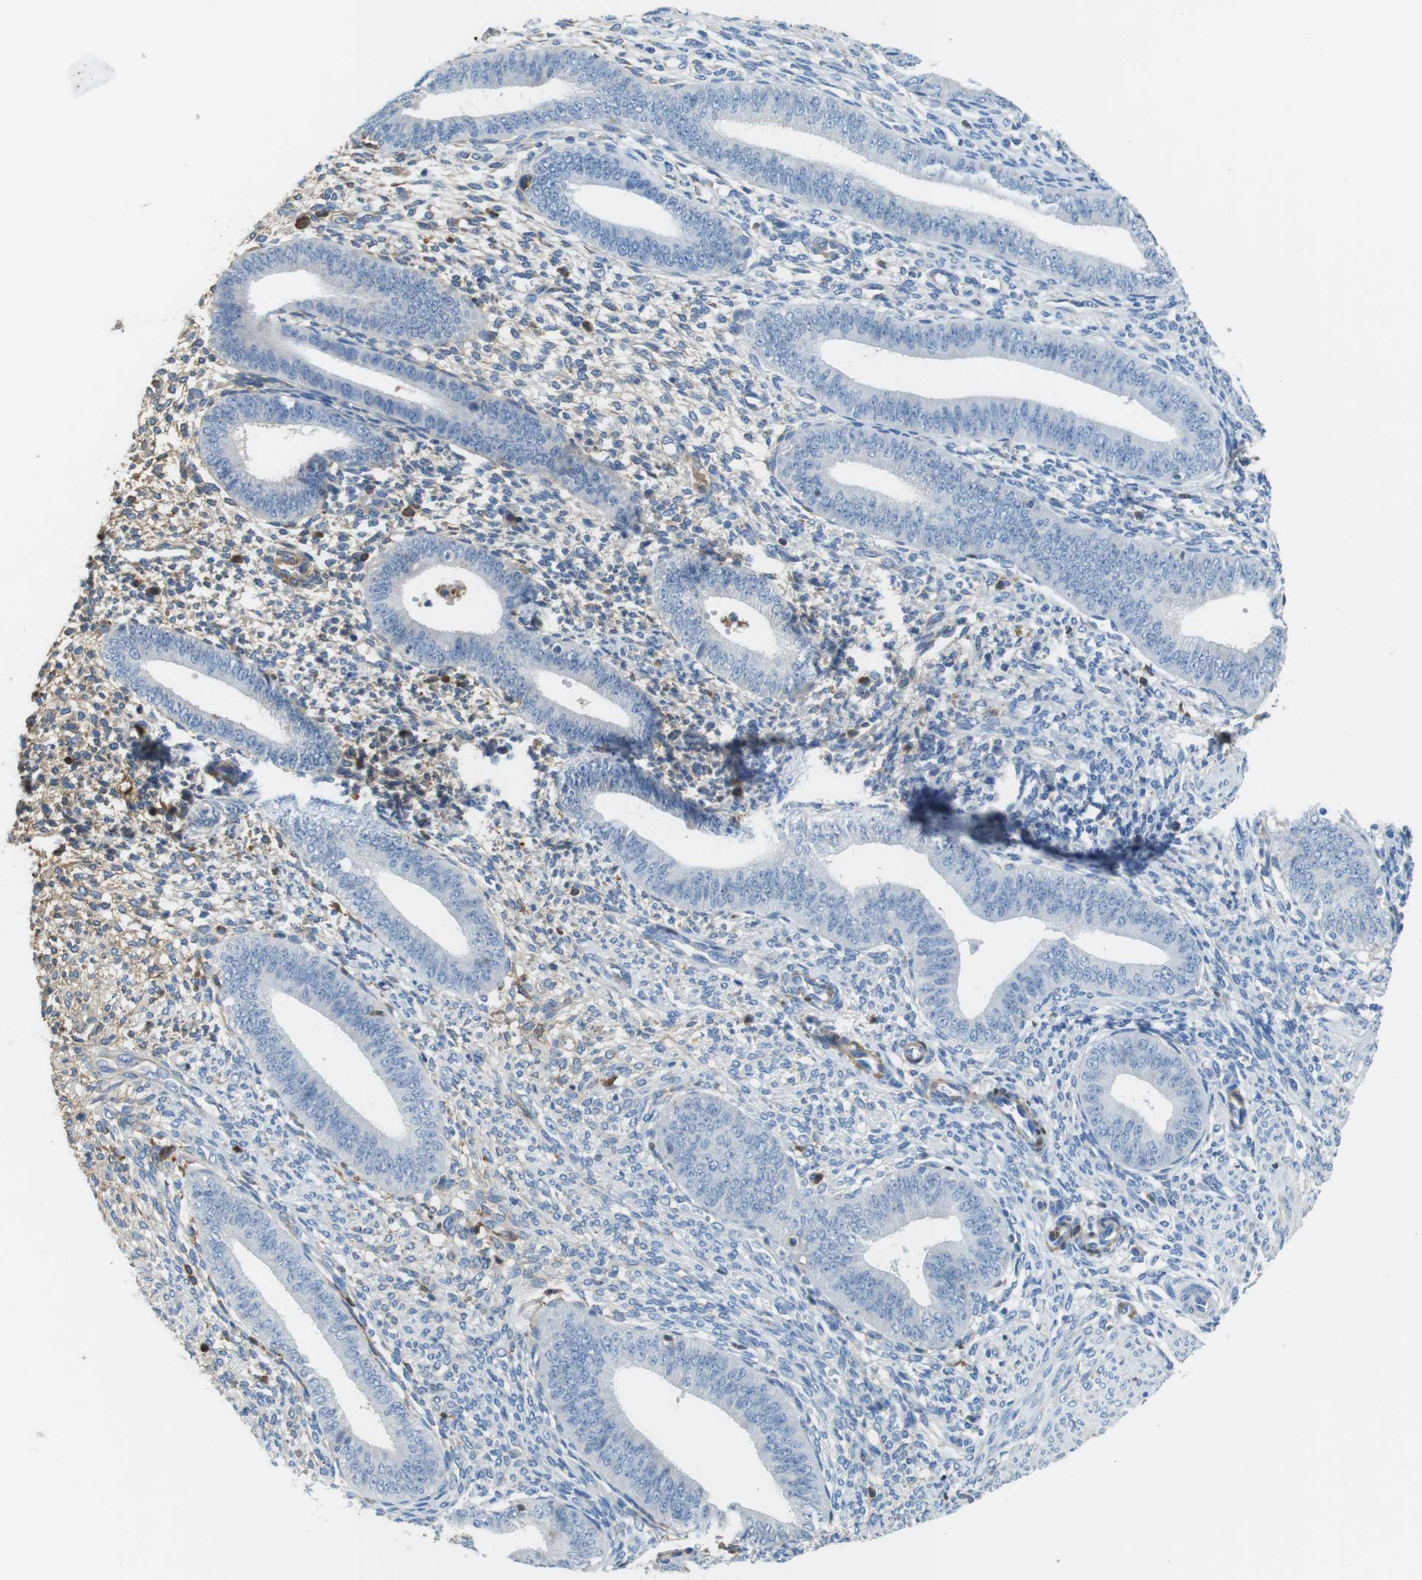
{"staining": {"intensity": "weak", "quantity": "<25%", "location": "cytoplasmic/membranous,nuclear"}, "tissue": "endometrium", "cell_type": "Cells in endometrial stroma", "image_type": "normal", "snomed": [{"axis": "morphology", "description": "Normal tissue, NOS"}, {"axis": "topography", "description": "Endometrium"}], "caption": "IHC histopathology image of benign human endometrium stained for a protein (brown), which demonstrates no staining in cells in endometrial stroma. (DAB (3,3'-diaminobenzidine) IHC with hematoxylin counter stain).", "gene": "TMPRSS15", "patient": {"sex": "female", "age": 35}}